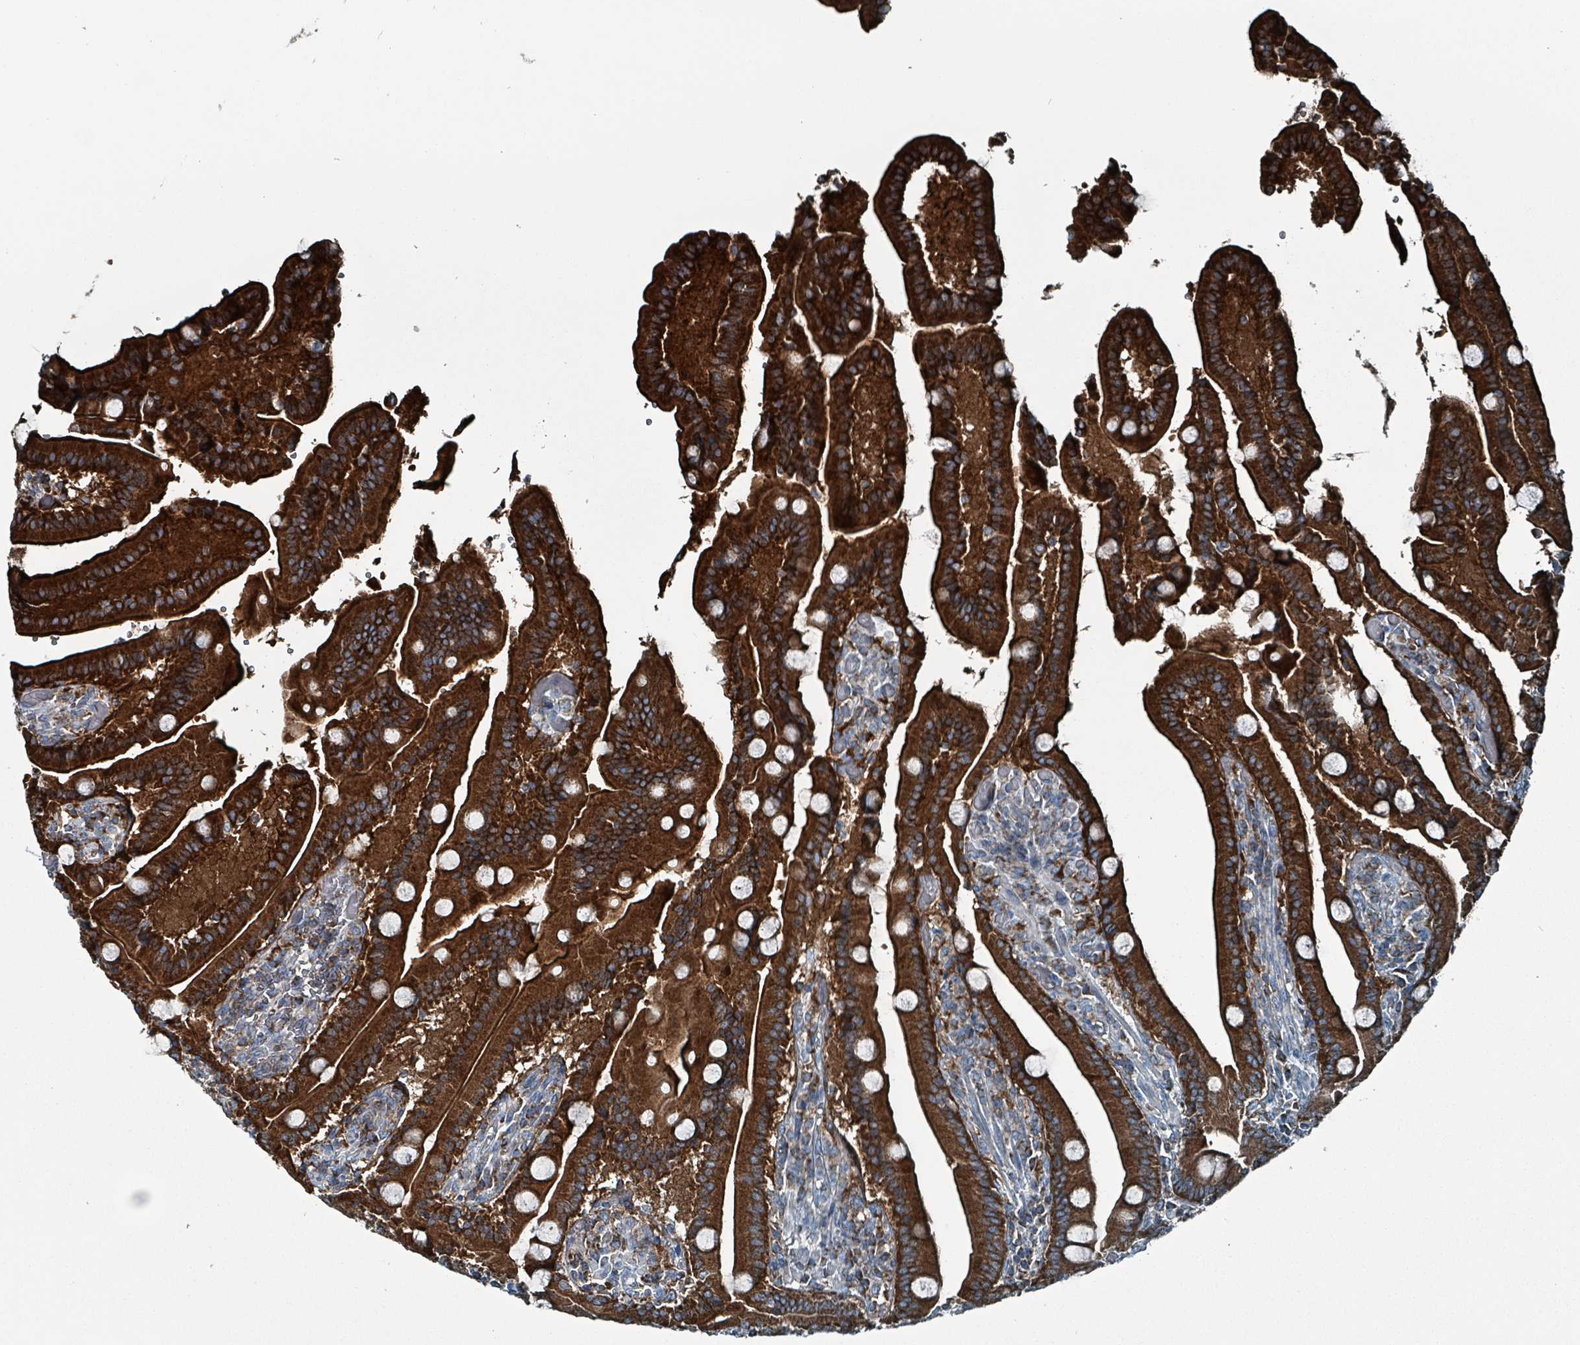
{"staining": {"intensity": "strong", "quantity": ">75%", "location": "cytoplasmic/membranous"}, "tissue": "duodenum", "cell_type": "Glandular cells", "image_type": "normal", "snomed": [{"axis": "morphology", "description": "Normal tissue, NOS"}, {"axis": "topography", "description": "Duodenum"}], "caption": "Immunohistochemical staining of benign human duodenum shows strong cytoplasmic/membranous protein expression in approximately >75% of glandular cells.", "gene": "ABHD18", "patient": {"sex": "female", "age": 62}}